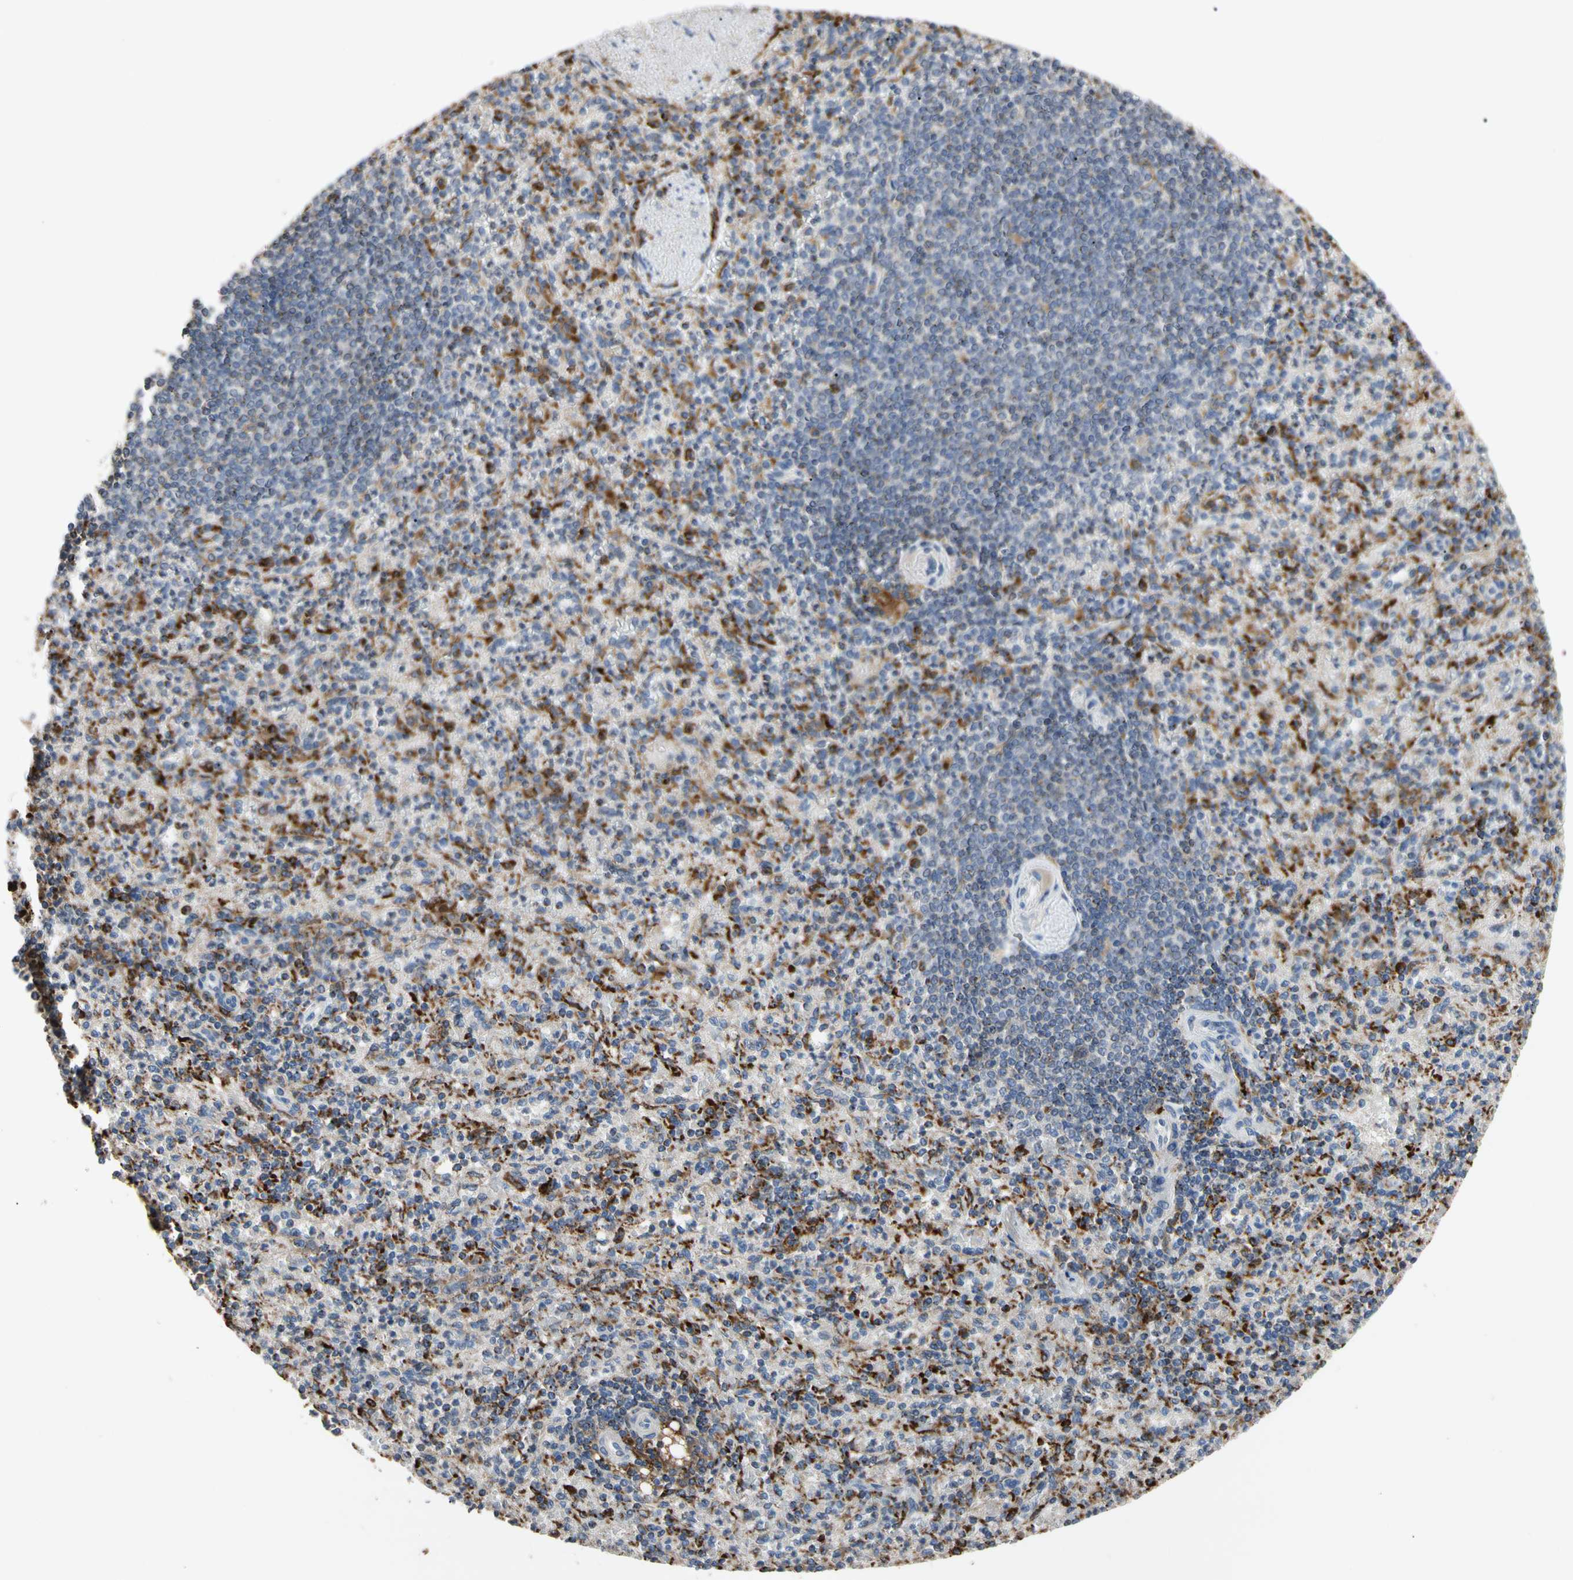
{"staining": {"intensity": "strong", "quantity": "25%-75%", "location": "cytoplasmic/membranous"}, "tissue": "spleen", "cell_type": "Cells in red pulp", "image_type": "normal", "snomed": [{"axis": "morphology", "description": "Normal tissue, NOS"}, {"axis": "topography", "description": "Spleen"}], "caption": "High-magnification brightfield microscopy of unremarkable spleen stained with DAB (brown) and counterstained with hematoxylin (blue). cells in red pulp exhibit strong cytoplasmic/membranous positivity is present in approximately25%-75% of cells.", "gene": "ADA2", "patient": {"sex": "female", "age": 74}}